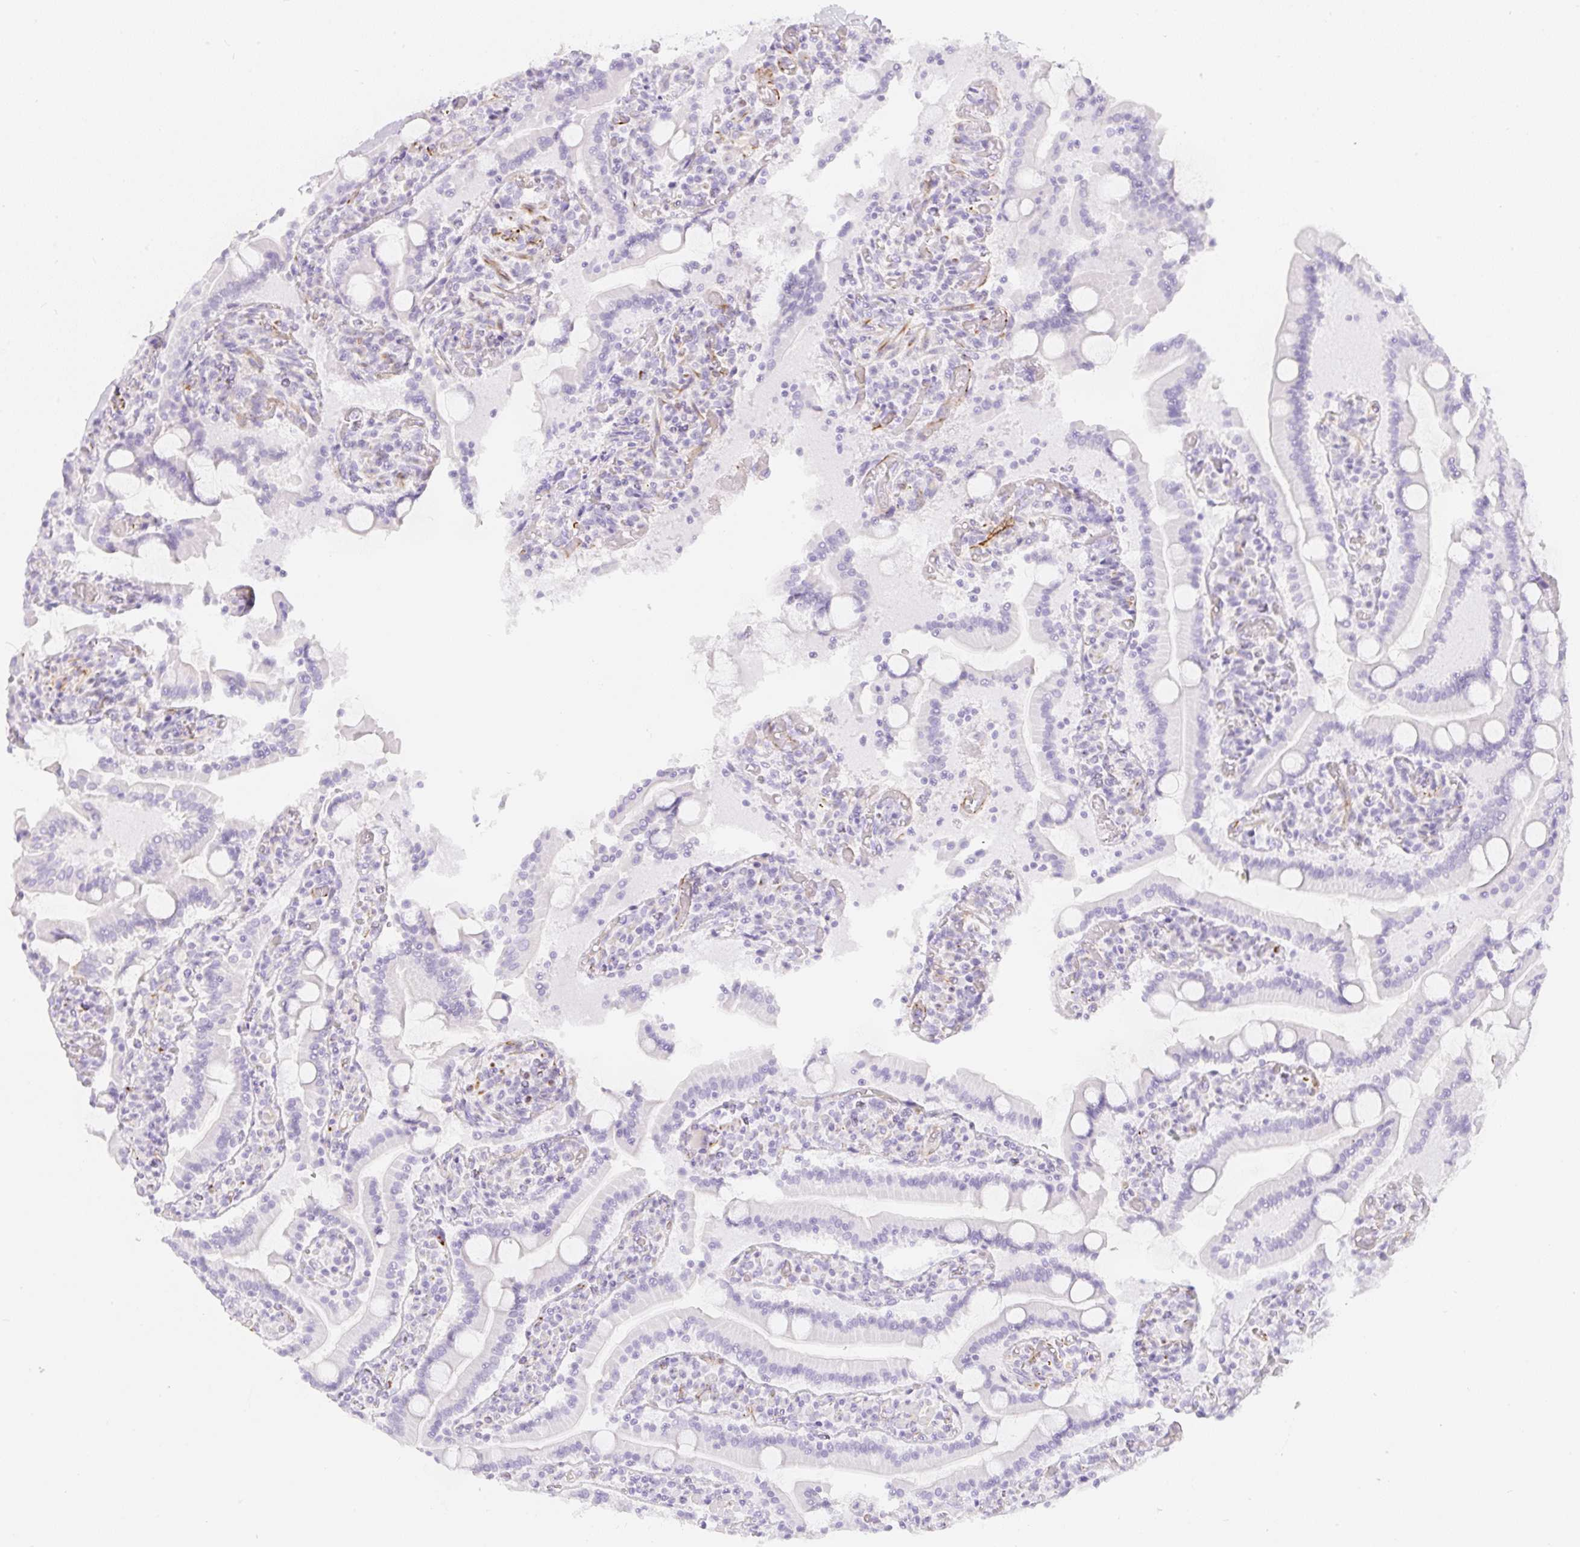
{"staining": {"intensity": "negative", "quantity": "none", "location": "none"}, "tissue": "duodenum", "cell_type": "Glandular cells", "image_type": "normal", "snomed": [{"axis": "morphology", "description": "Normal tissue, NOS"}, {"axis": "topography", "description": "Duodenum"}], "caption": "Histopathology image shows no significant protein positivity in glandular cells of unremarkable duodenum. Brightfield microscopy of immunohistochemistry (IHC) stained with DAB (brown) and hematoxylin (blue), captured at high magnification.", "gene": "ZNF689", "patient": {"sex": "male", "age": 55}}